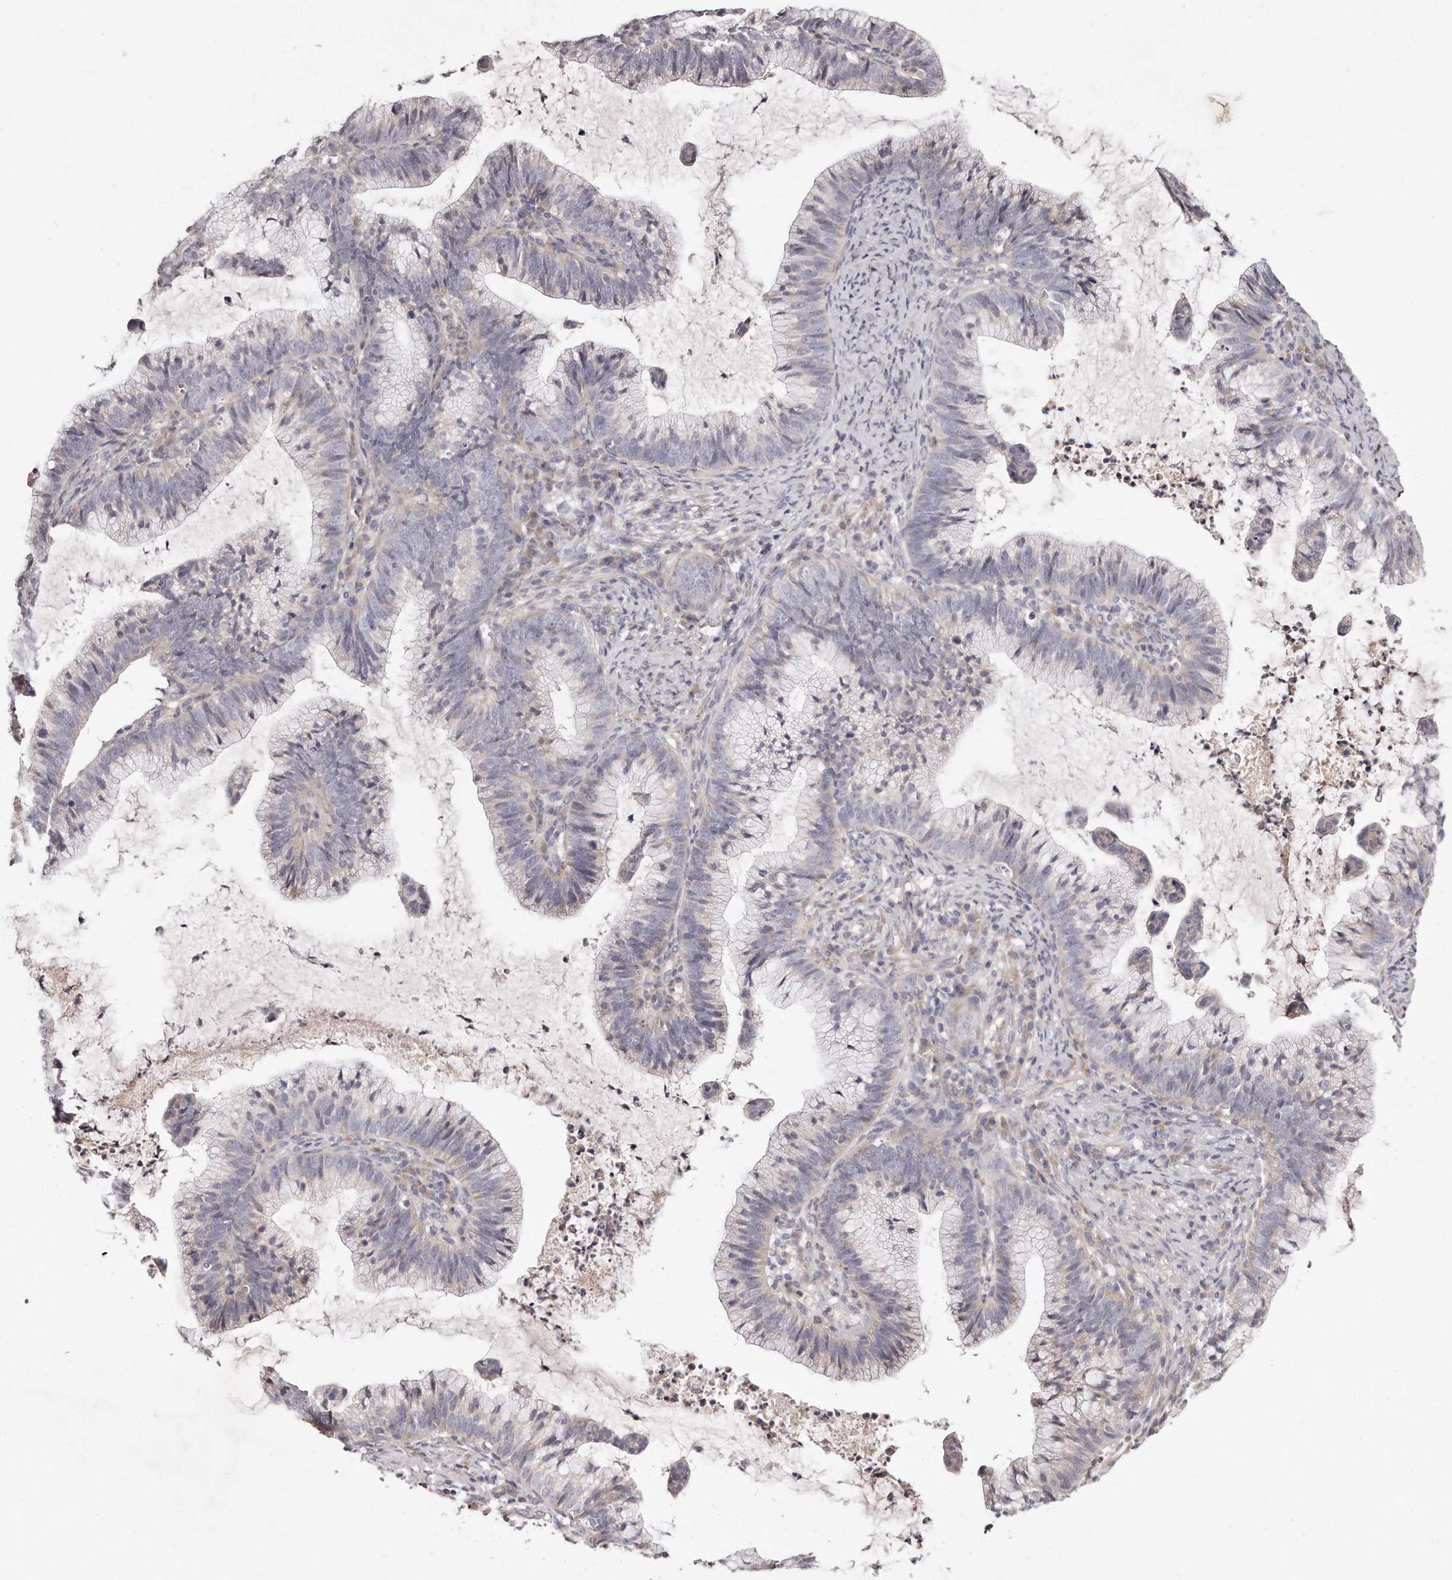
{"staining": {"intensity": "negative", "quantity": "none", "location": "none"}, "tissue": "cervical cancer", "cell_type": "Tumor cells", "image_type": "cancer", "snomed": [{"axis": "morphology", "description": "Adenocarcinoma, NOS"}, {"axis": "topography", "description": "Cervix"}], "caption": "This is an immunohistochemistry (IHC) micrograph of cervical cancer. There is no positivity in tumor cells.", "gene": "TTLL4", "patient": {"sex": "female", "age": 36}}